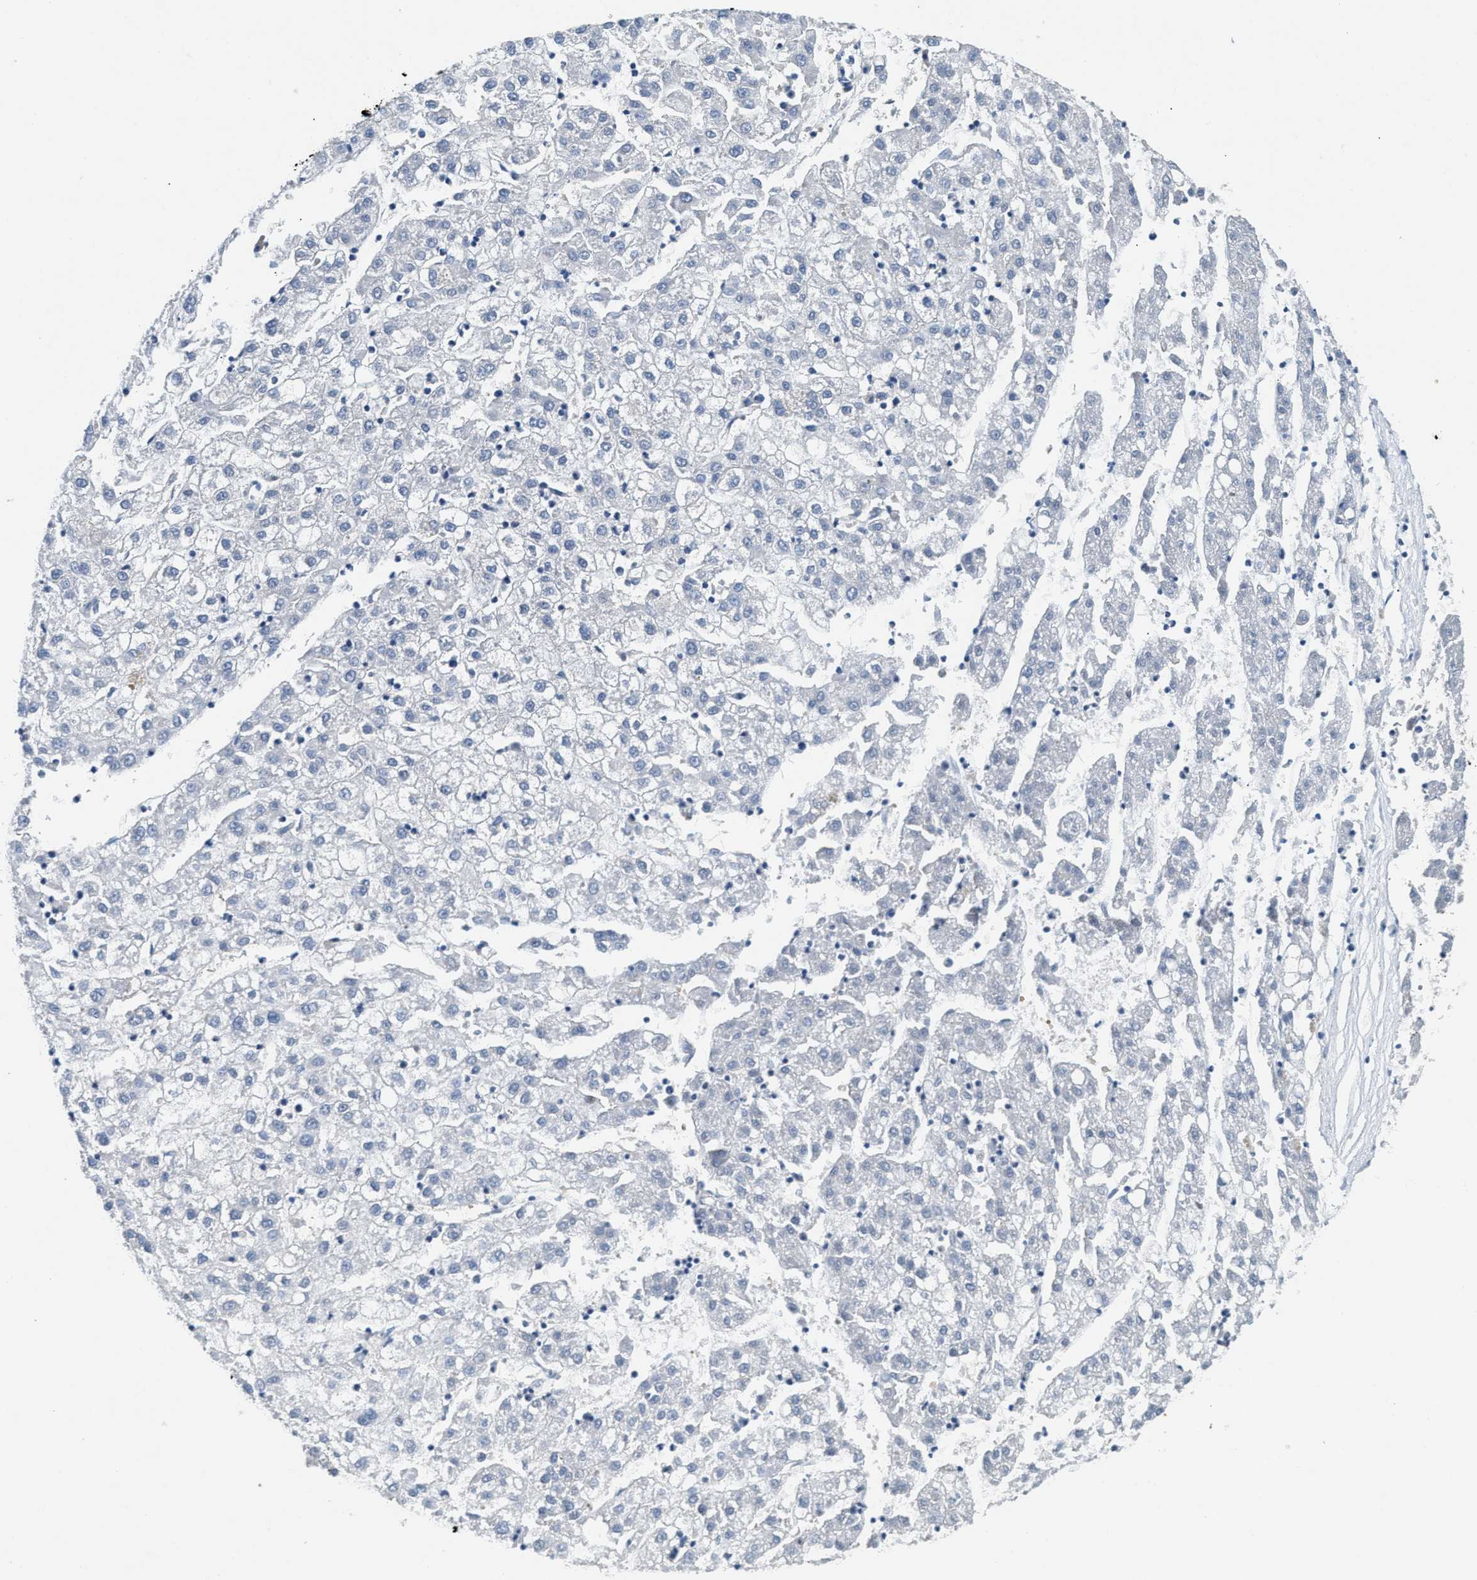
{"staining": {"intensity": "negative", "quantity": "none", "location": "none"}, "tissue": "liver cancer", "cell_type": "Tumor cells", "image_type": "cancer", "snomed": [{"axis": "morphology", "description": "Carcinoma, Hepatocellular, NOS"}, {"axis": "topography", "description": "Liver"}], "caption": "Protein analysis of liver cancer (hepatocellular carcinoma) demonstrates no significant expression in tumor cells.", "gene": "NSUN7", "patient": {"sex": "male", "age": 72}}